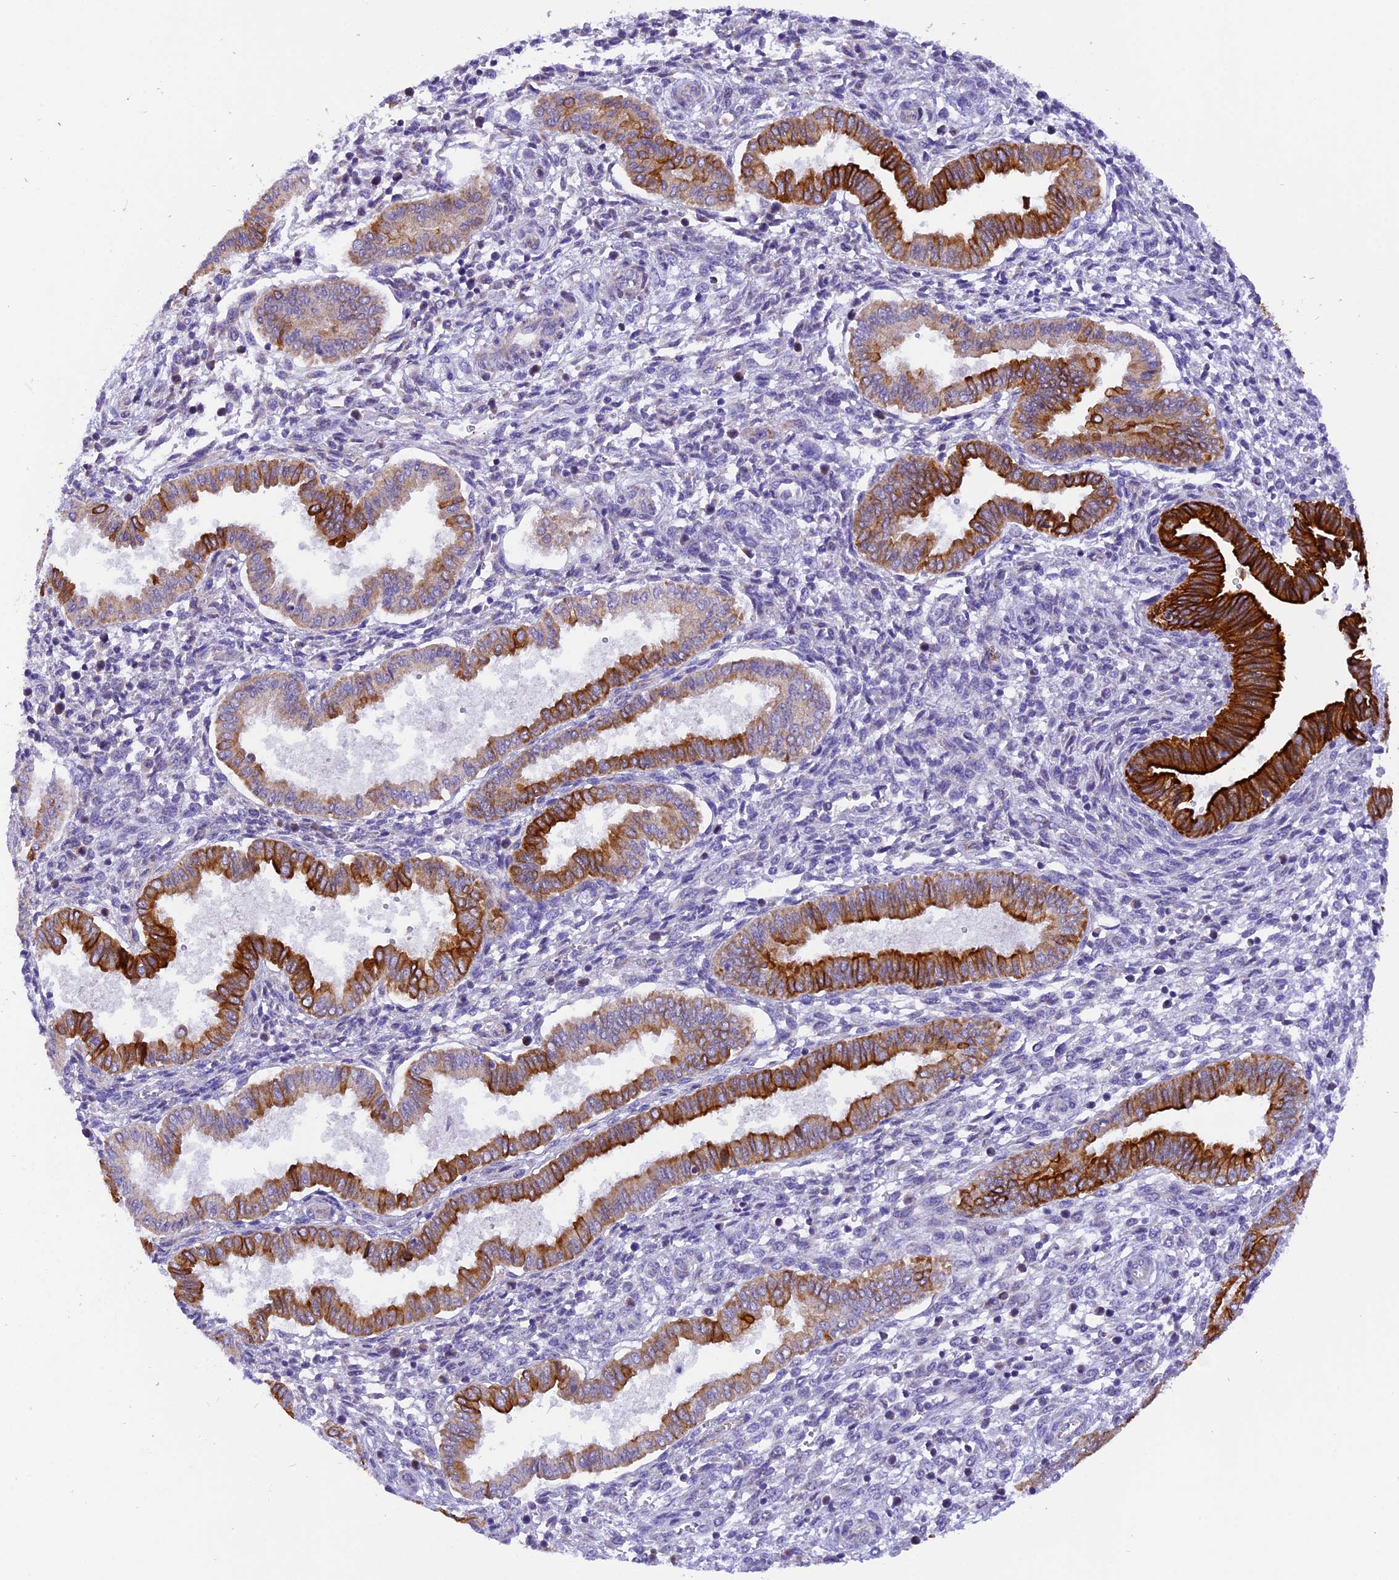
{"staining": {"intensity": "negative", "quantity": "none", "location": "none"}, "tissue": "endometrium", "cell_type": "Cells in endometrial stroma", "image_type": "normal", "snomed": [{"axis": "morphology", "description": "Normal tissue, NOS"}, {"axis": "topography", "description": "Endometrium"}], "caption": "Normal endometrium was stained to show a protein in brown. There is no significant expression in cells in endometrial stroma. Nuclei are stained in blue.", "gene": "PKIA", "patient": {"sex": "female", "age": 24}}